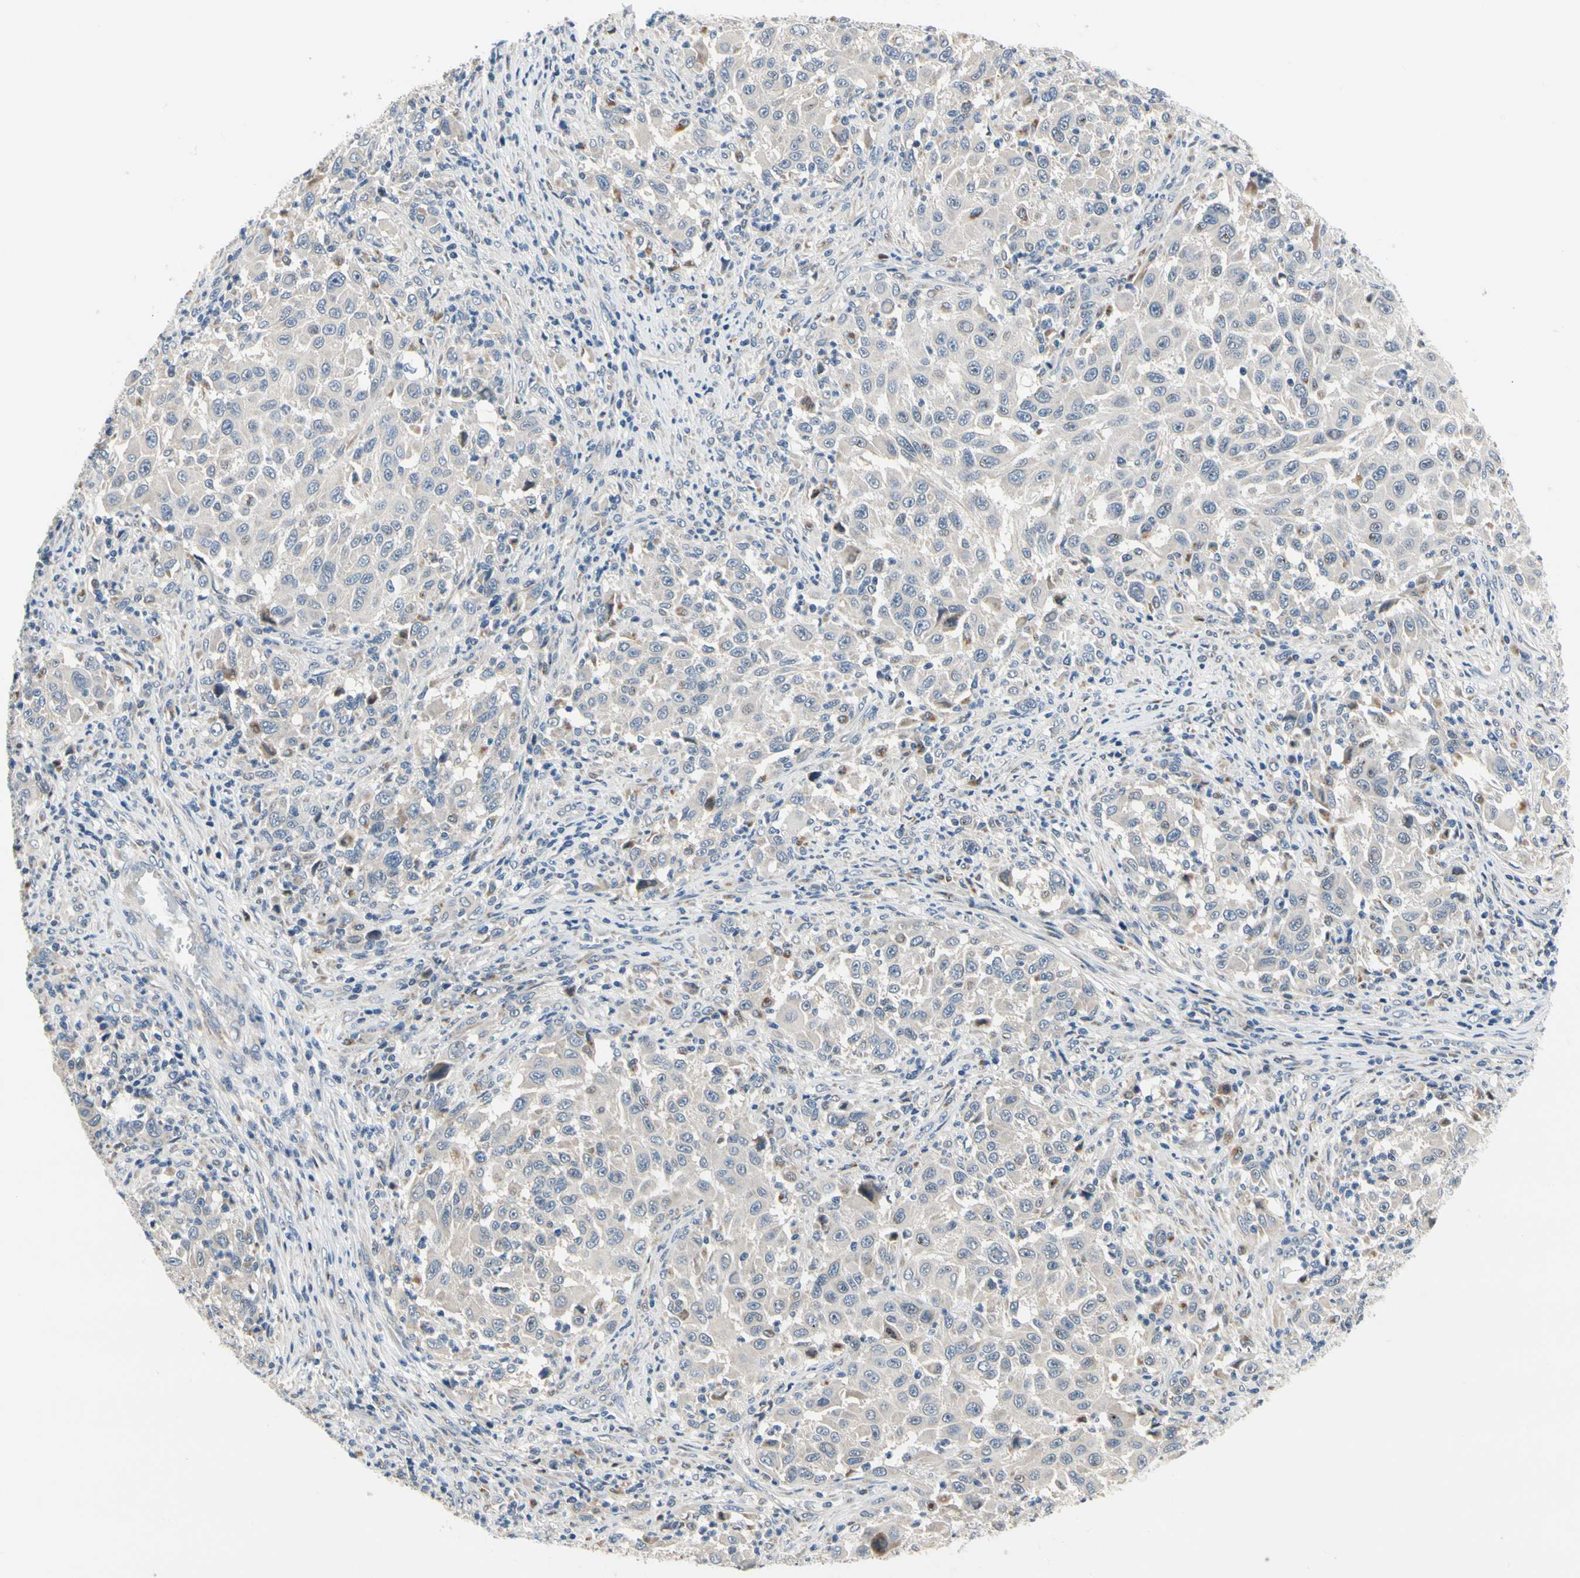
{"staining": {"intensity": "negative", "quantity": "none", "location": "none"}, "tissue": "melanoma", "cell_type": "Tumor cells", "image_type": "cancer", "snomed": [{"axis": "morphology", "description": "Malignant melanoma, Metastatic site"}, {"axis": "topography", "description": "Lymph node"}], "caption": "Immunohistochemistry of human malignant melanoma (metastatic site) exhibits no positivity in tumor cells.", "gene": "NFASC", "patient": {"sex": "male", "age": 61}}